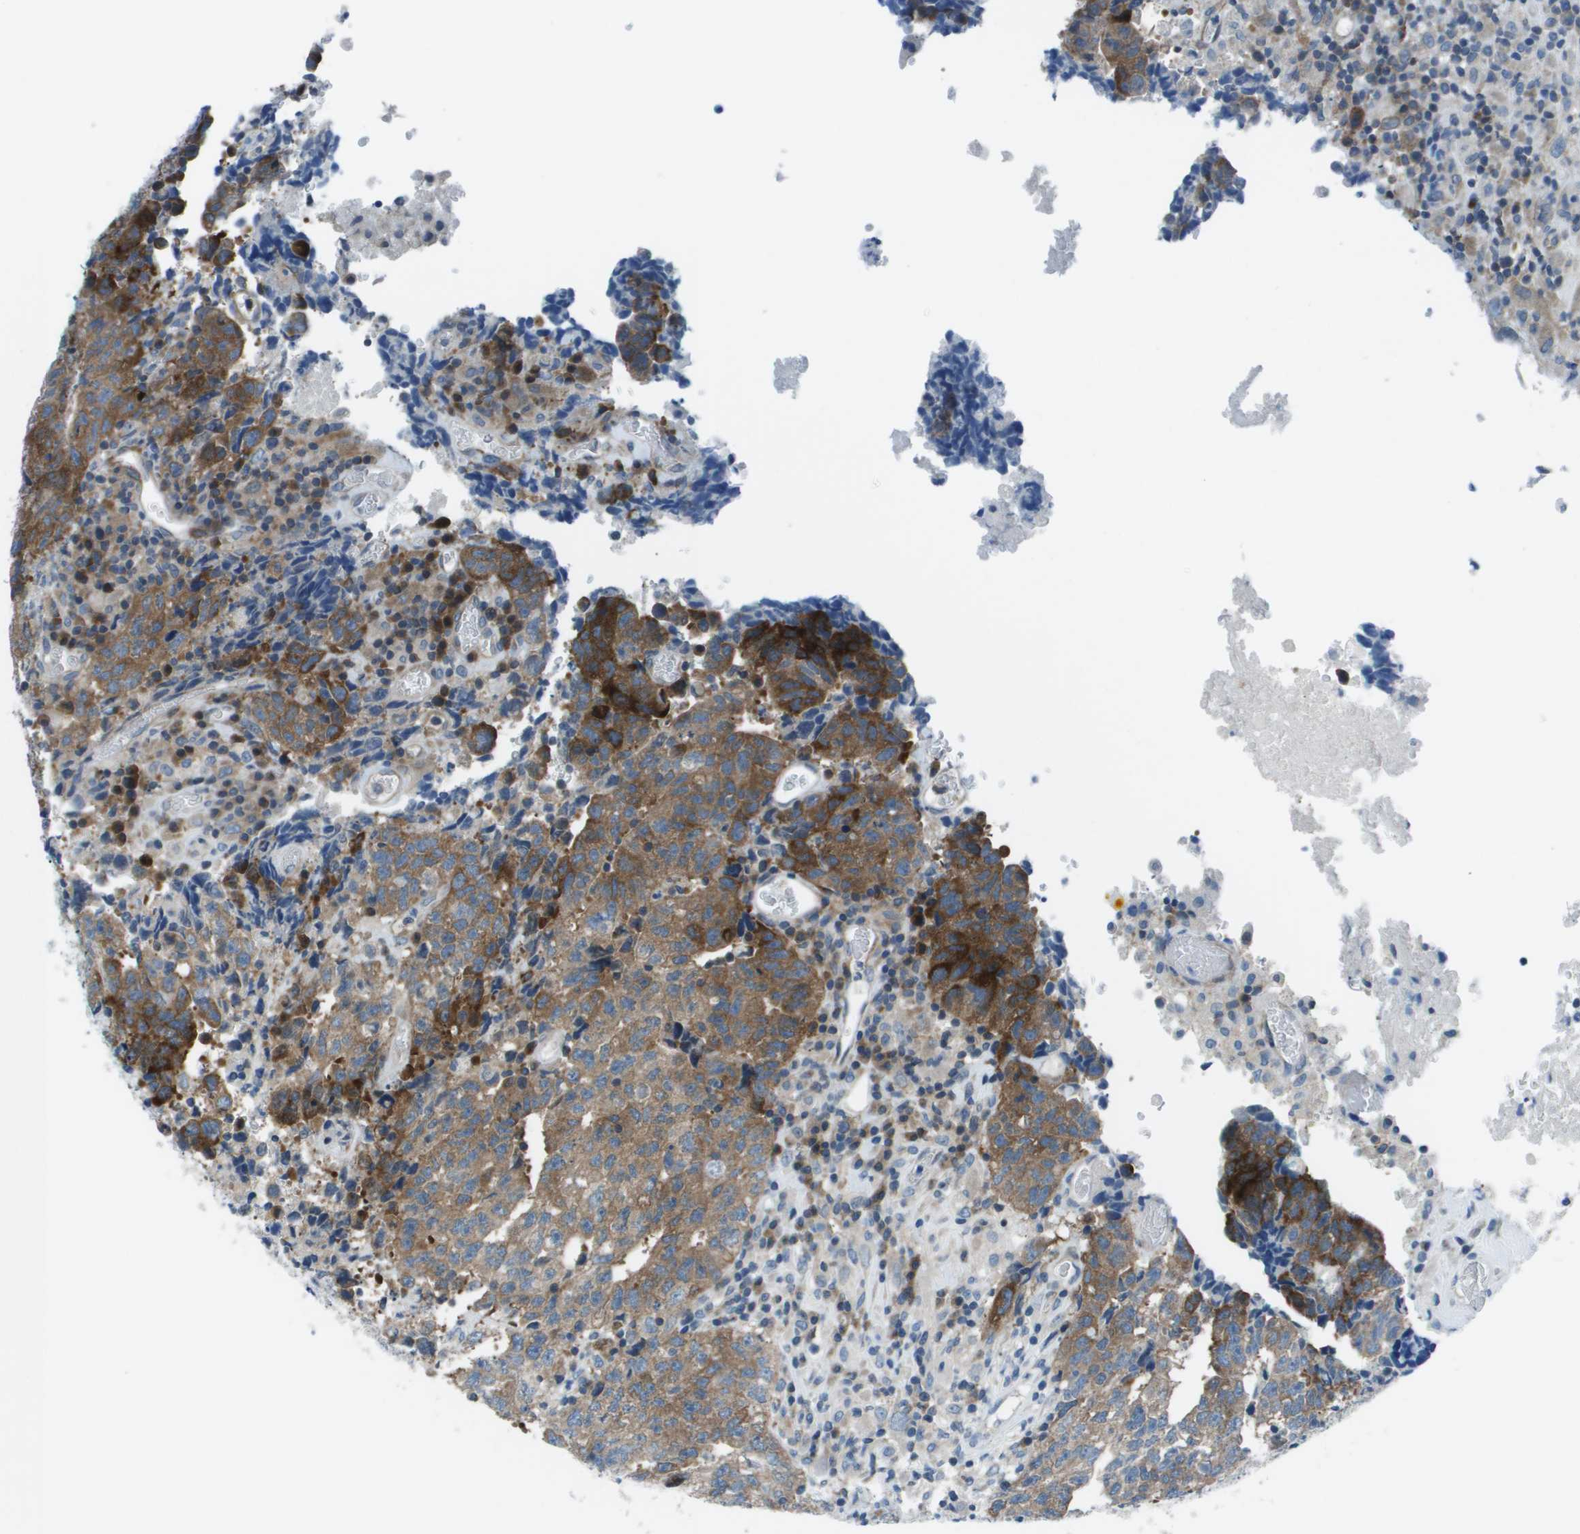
{"staining": {"intensity": "moderate", "quantity": "25%-75%", "location": "cytoplasmic/membranous"}, "tissue": "testis cancer", "cell_type": "Tumor cells", "image_type": "cancer", "snomed": [{"axis": "morphology", "description": "Necrosis, NOS"}, {"axis": "morphology", "description": "Carcinoma, Embryonal, NOS"}, {"axis": "topography", "description": "Testis"}], "caption": "Protein expression analysis of human testis embryonal carcinoma reveals moderate cytoplasmic/membranous positivity in approximately 25%-75% of tumor cells. (DAB (3,3'-diaminobenzidine) = brown stain, brightfield microscopy at high magnification).", "gene": "STIP1", "patient": {"sex": "male", "age": 19}}